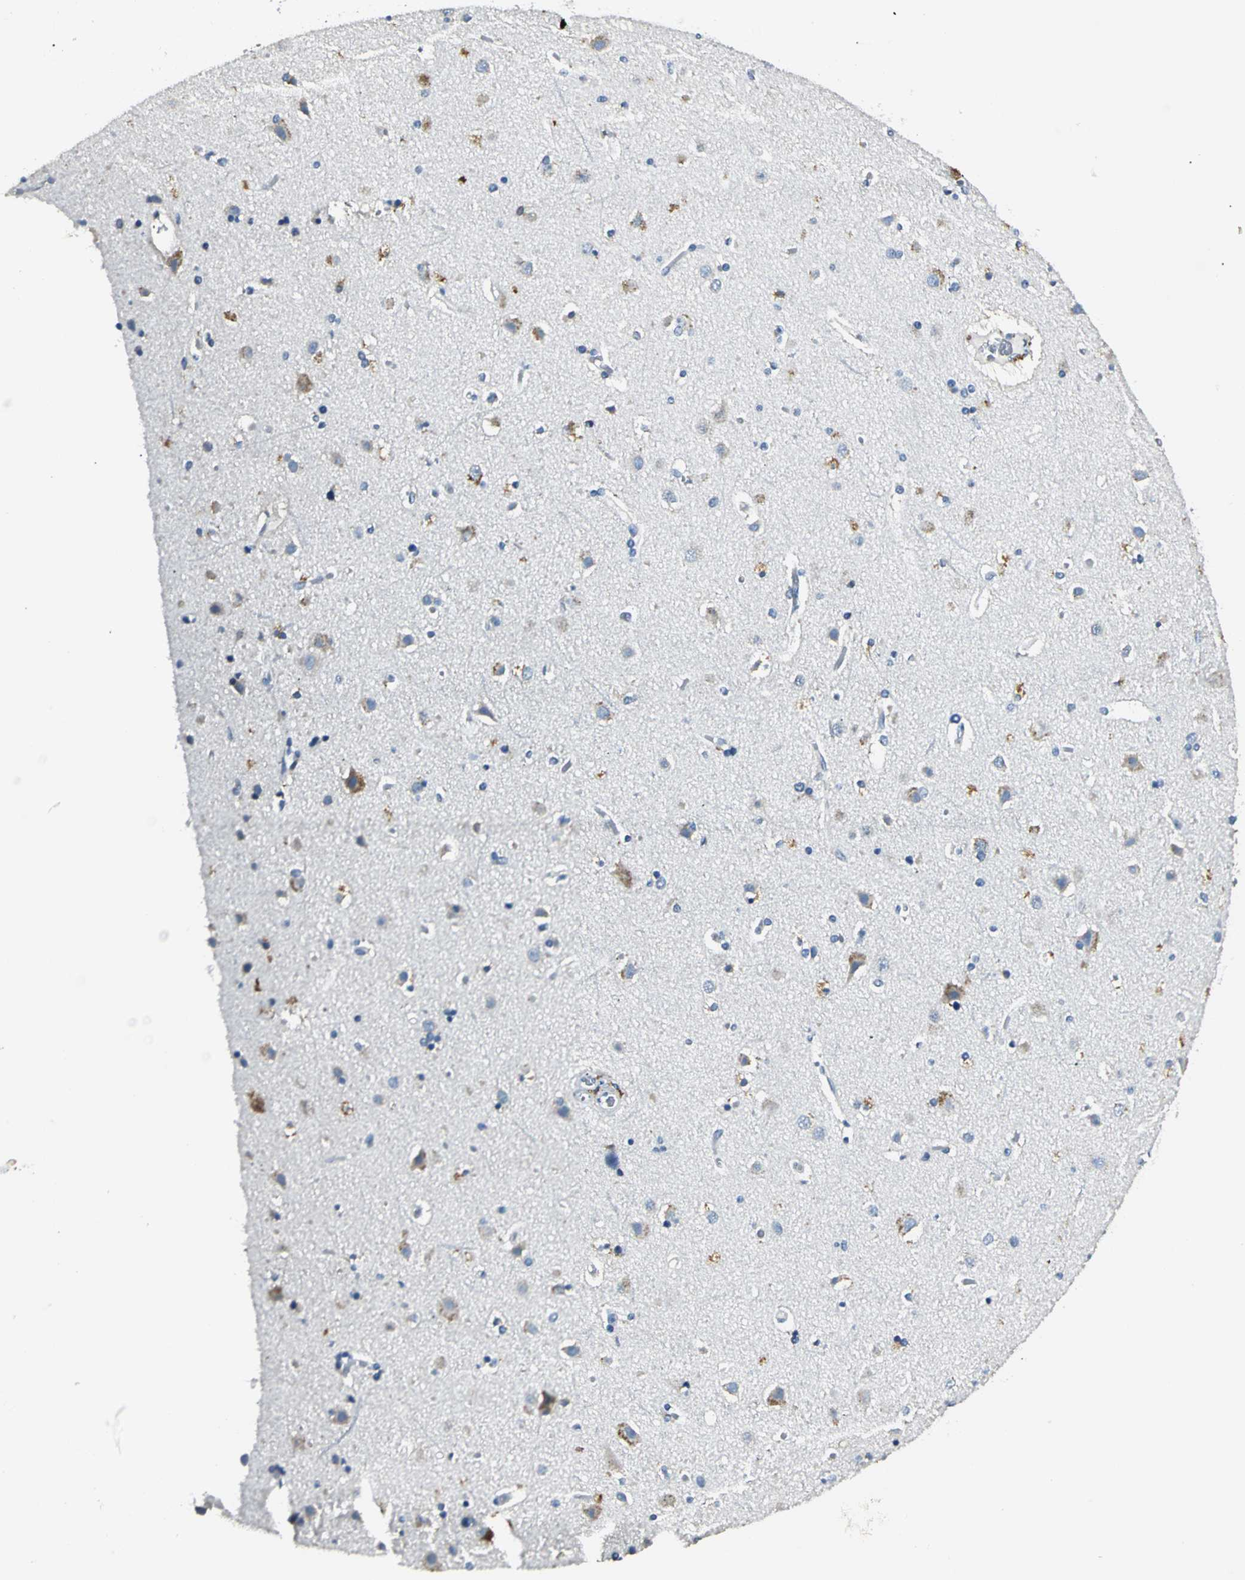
{"staining": {"intensity": "negative", "quantity": "none", "location": "none"}, "tissue": "cerebral cortex", "cell_type": "Endothelial cells", "image_type": "normal", "snomed": [{"axis": "morphology", "description": "Normal tissue, NOS"}, {"axis": "topography", "description": "Cerebral cortex"}], "caption": "DAB immunohistochemical staining of unremarkable cerebral cortex reveals no significant staining in endothelial cells.", "gene": "B3GNT2", "patient": {"sex": "female", "age": 54}}